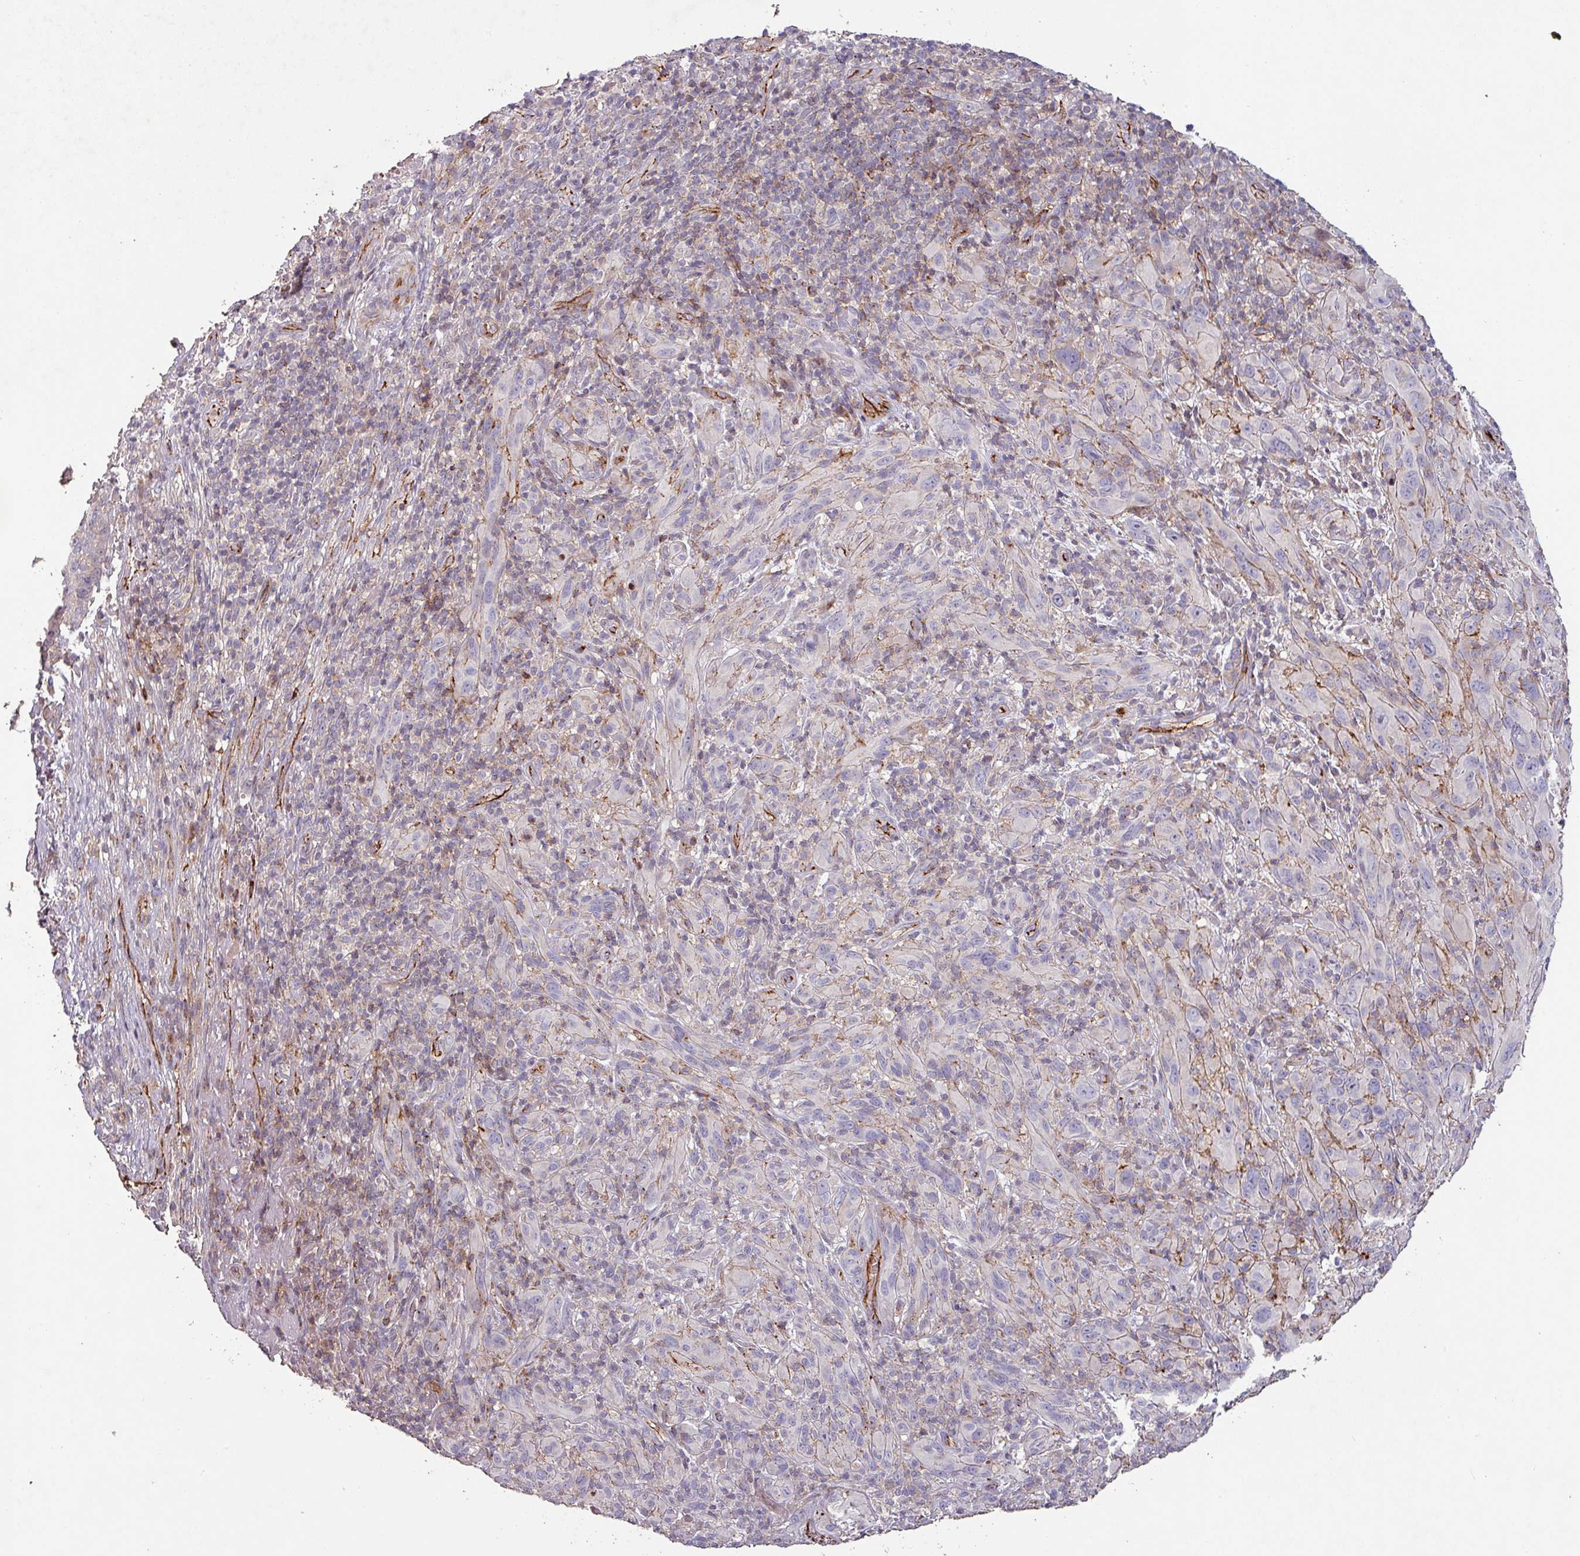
{"staining": {"intensity": "negative", "quantity": "none", "location": "none"}, "tissue": "melanoma", "cell_type": "Tumor cells", "image_type": "cancer", "snomed": [{"axis": "morphology", "description": "Malignant melanoma, NOS"}, {"axis": "topography", "description": "Skin of head"}], "caption": "A photomicrograph of human malignant melanoma is negative for staining in tumor cells.", "gene": "RPL23A", "patient": {"sex": "male", "age": 96}}